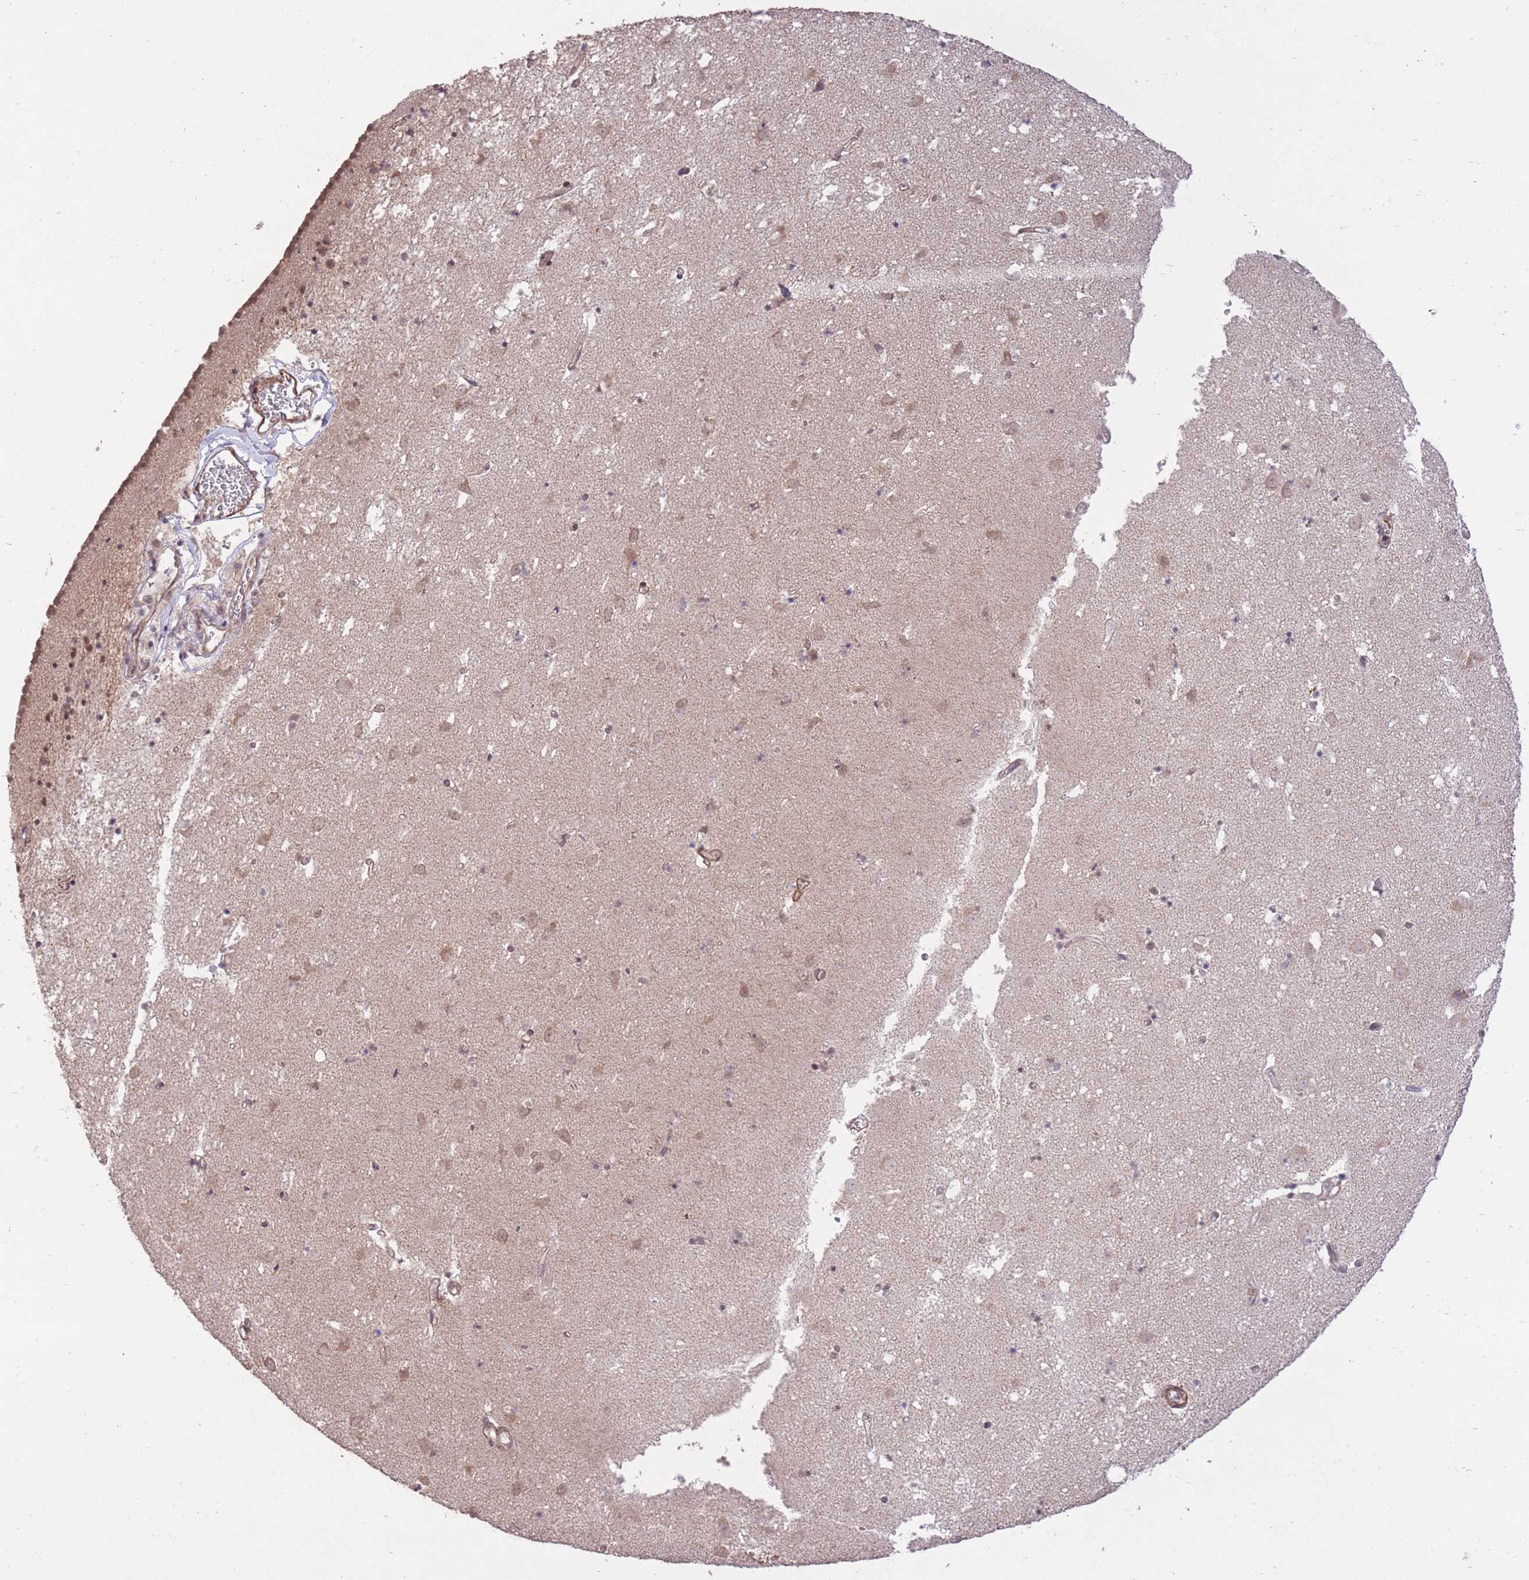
{"staining": {"intensity": "weak", "quantity": "<25%", "location": "cytoplasmic/membranous"}, "tissue": "caudate", "cell_type": "Glial cells", "image_type": "normal", "snomed": [{"axis": "morphology", "description": "Normal tissue, NOS"}, {"axis": "topography", "description": "Lateral ventricle wall"}], "caption": "Human caudate stained for a protein using IHC shows no positivity in glial cells.", "gene": "ELOA2", "patient": {"sex": "male", "age": 58}}